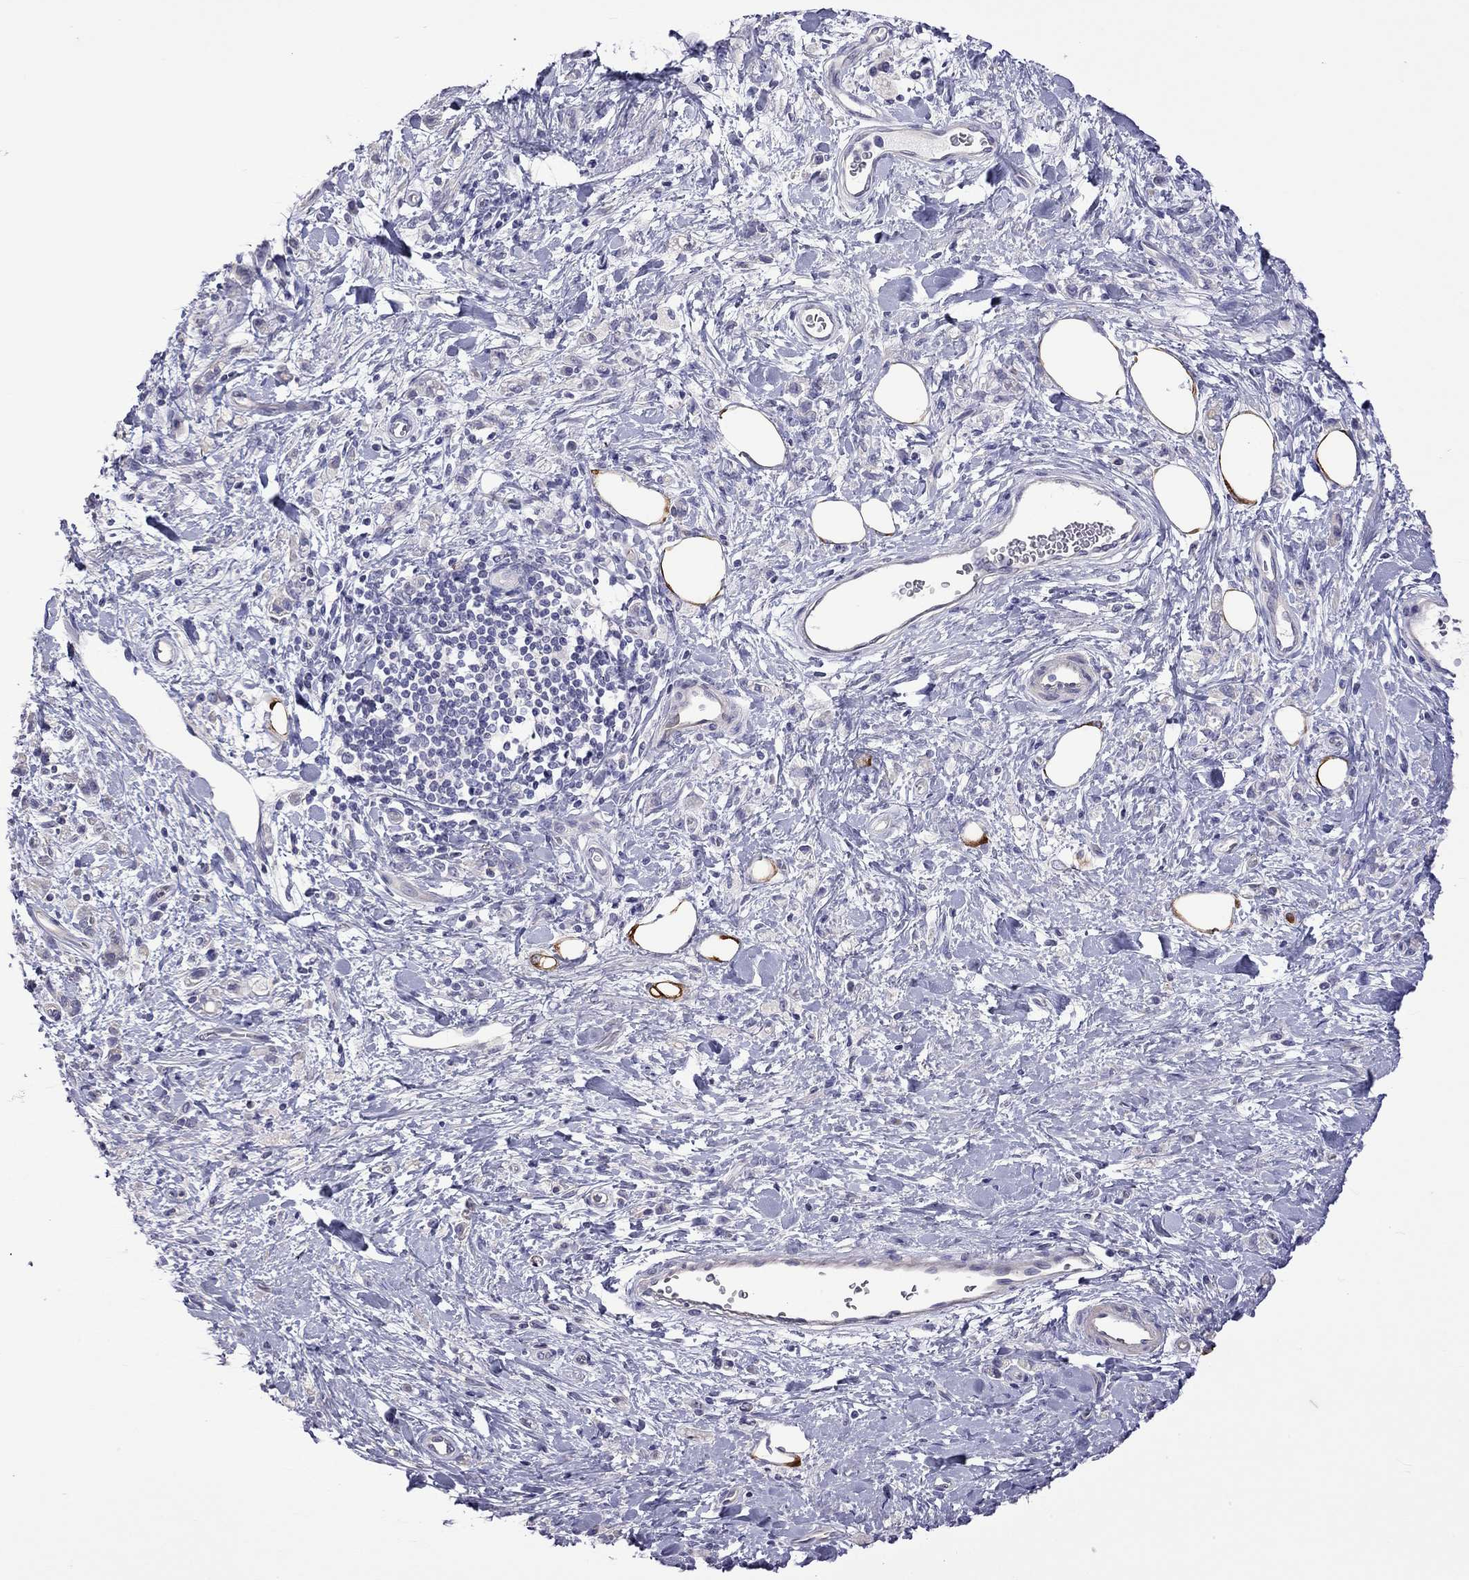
{"staining": {"intensity": "negative", "quantity": "none", "location": "none"}, "tissue": "stomach cancer", "cell_type": "Tumor cells", "image_type": "cancer", "snomed": [{"axis": "morphology", "description": "Adenocarcinoma, NOS"}, {"axis": "topography", "description": "Stomach"}], "caption": "Tumor cells are negative for protein expression in human stomach cancer.", "gene": "FEZ1", "patient": {"sex": "male", "age": 77}}